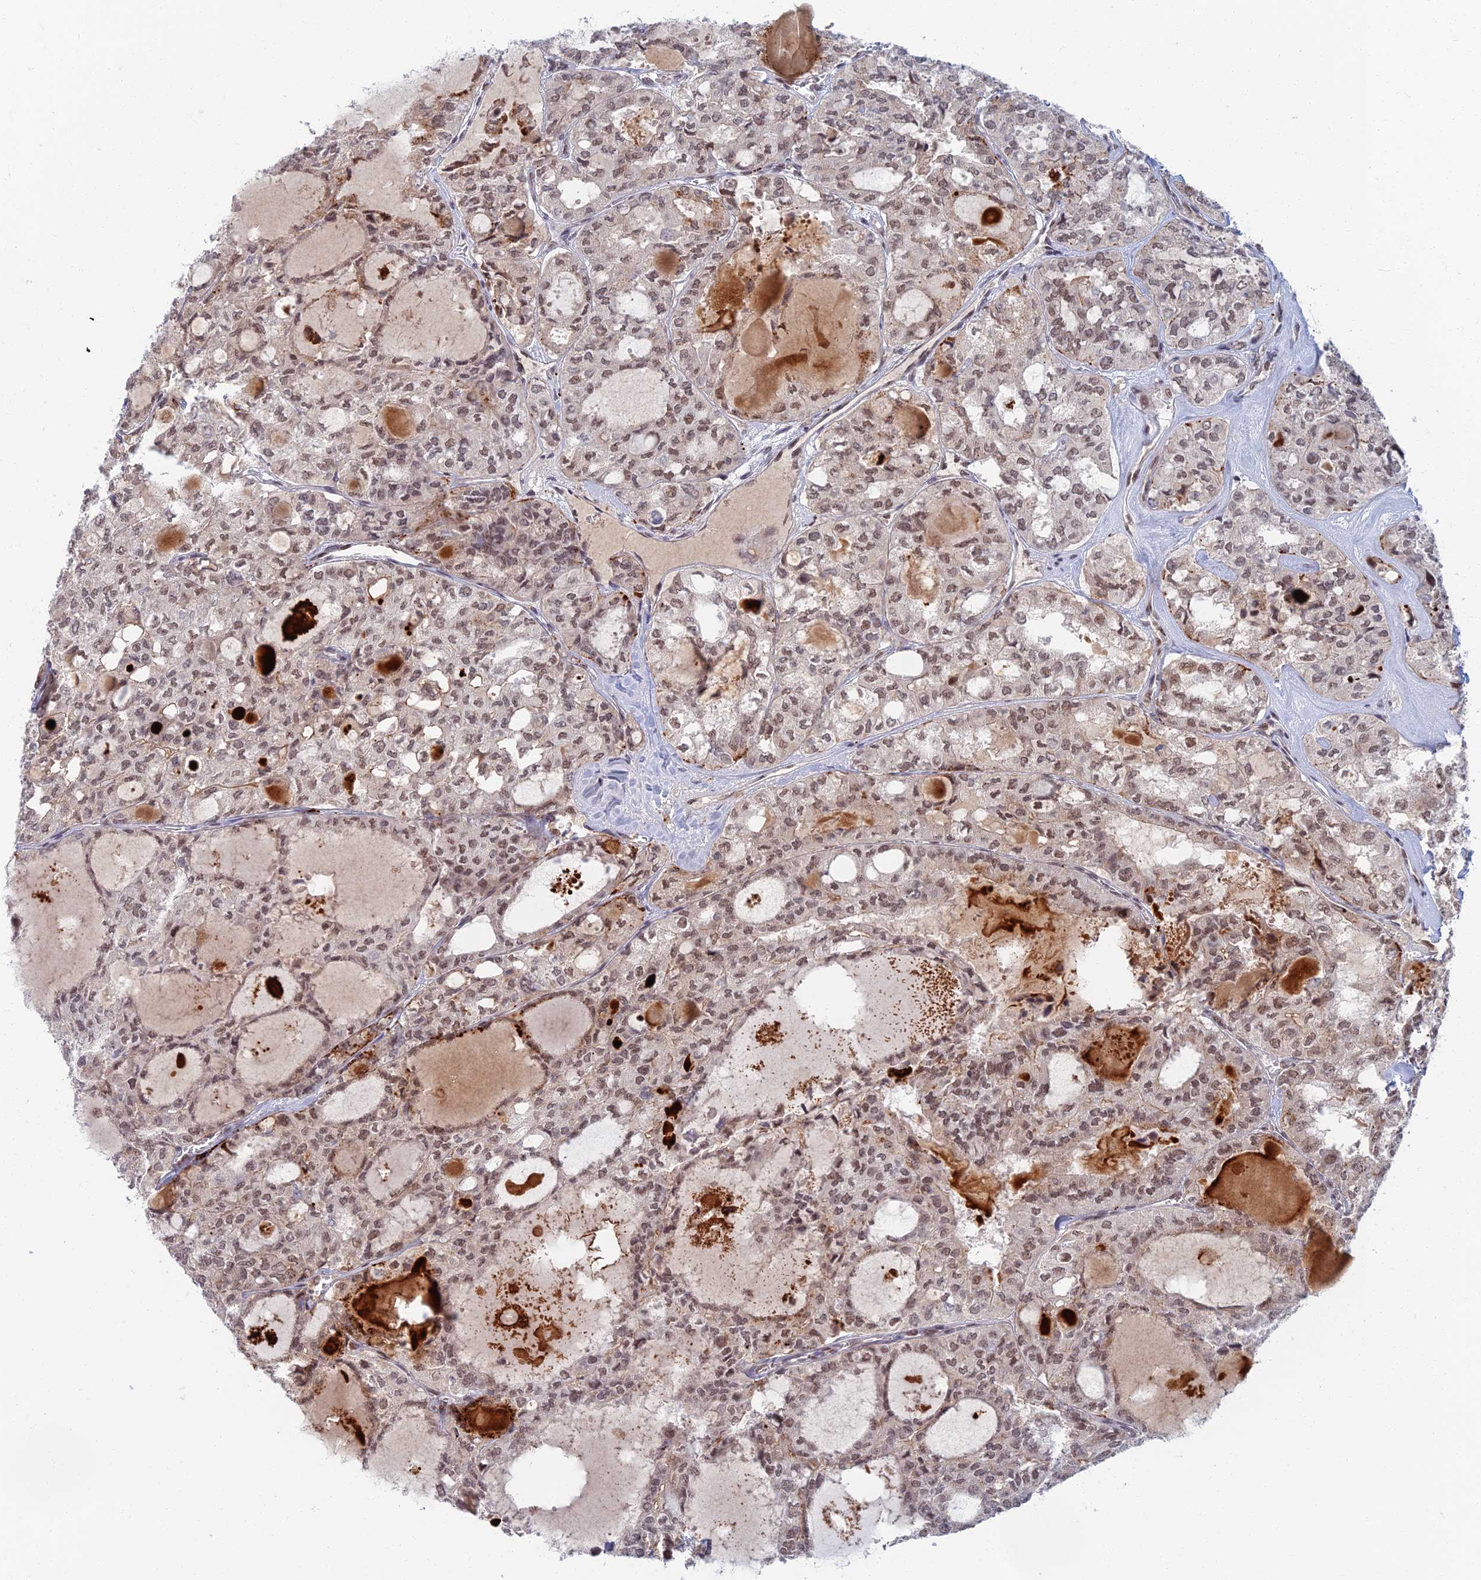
{"staining": {"intensity": "weak", "quantity": "25%-75%", "location": "nuclear"}, "tissue": "thyroid cancer", "cell_type": "Tumor cells", "image_type": "cancer", "snomed": [{"axis": "morphology", "description": "Follicular adenoma carcinoma, NOS"}, {"axis": "topography", "description": "Thyroid gland"}], "caption": "The image demonstrates a brown stain indicating the presence of a protein in the nuclear of tumor cells in thyroid follicular adenoma carcinoma.", "gene": "TCEA2", "patient": {"sex": "male", "age": 75}}